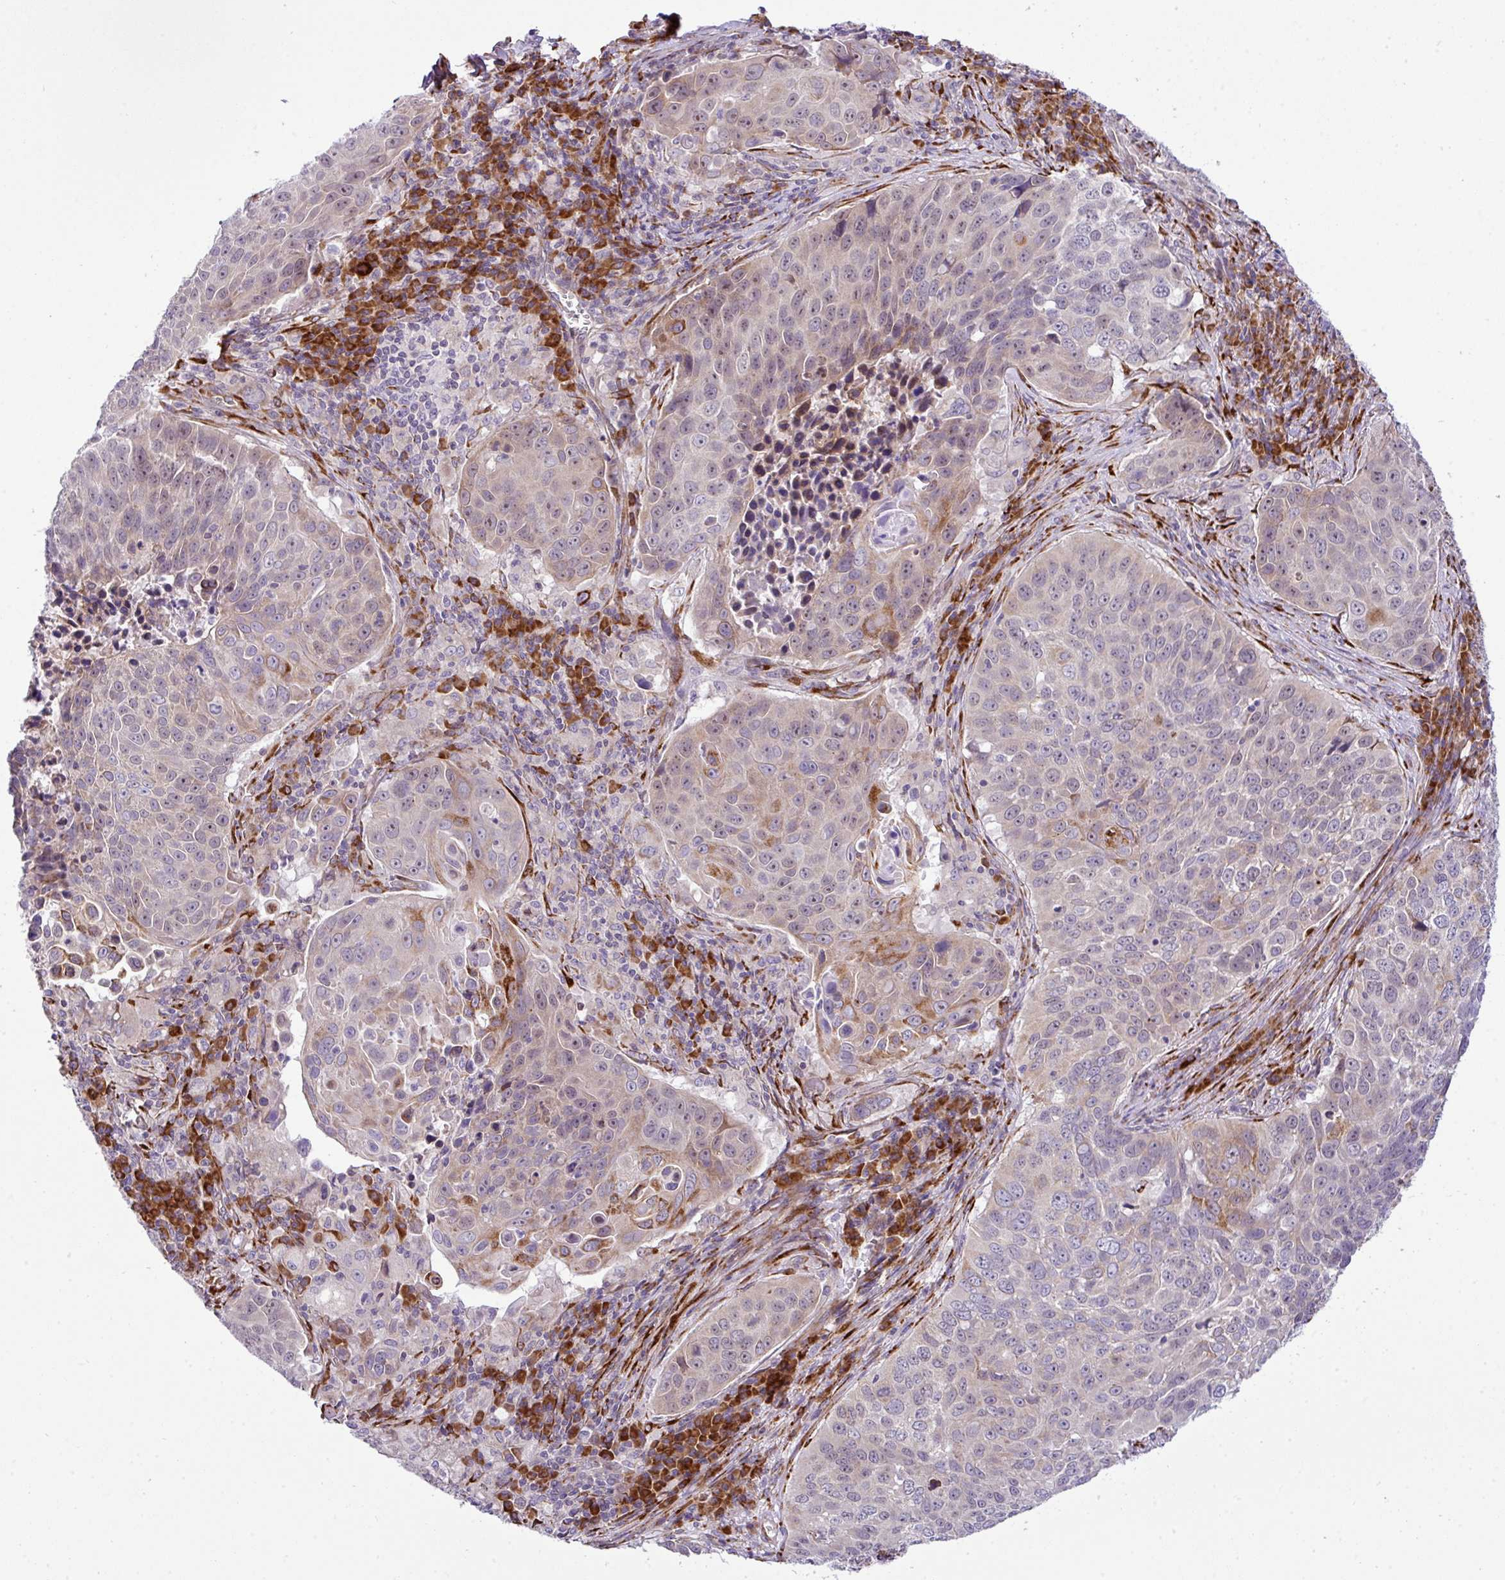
{"staining": {"intensity": "moderate", "quantity": "<25%", "location": "cytoplasmic/membranous"}, "tissue": "lung cancer", "cell_type": "Tumor cells", "image_type": "cancer", "snomed": [{"axis": "morphology", "description": "Squamous cell carcinoma, NOS"}, {"axis": "topography", "description": "Lung"}], "caption": "Human lung squamous cell carcinoma stained with a brown dye reveals moderate cytoplasmic/membranous positive expression in about <25% of tumor cells.", "gene": "CFAP97", "patient": {"sex": "male", "age": 78}}